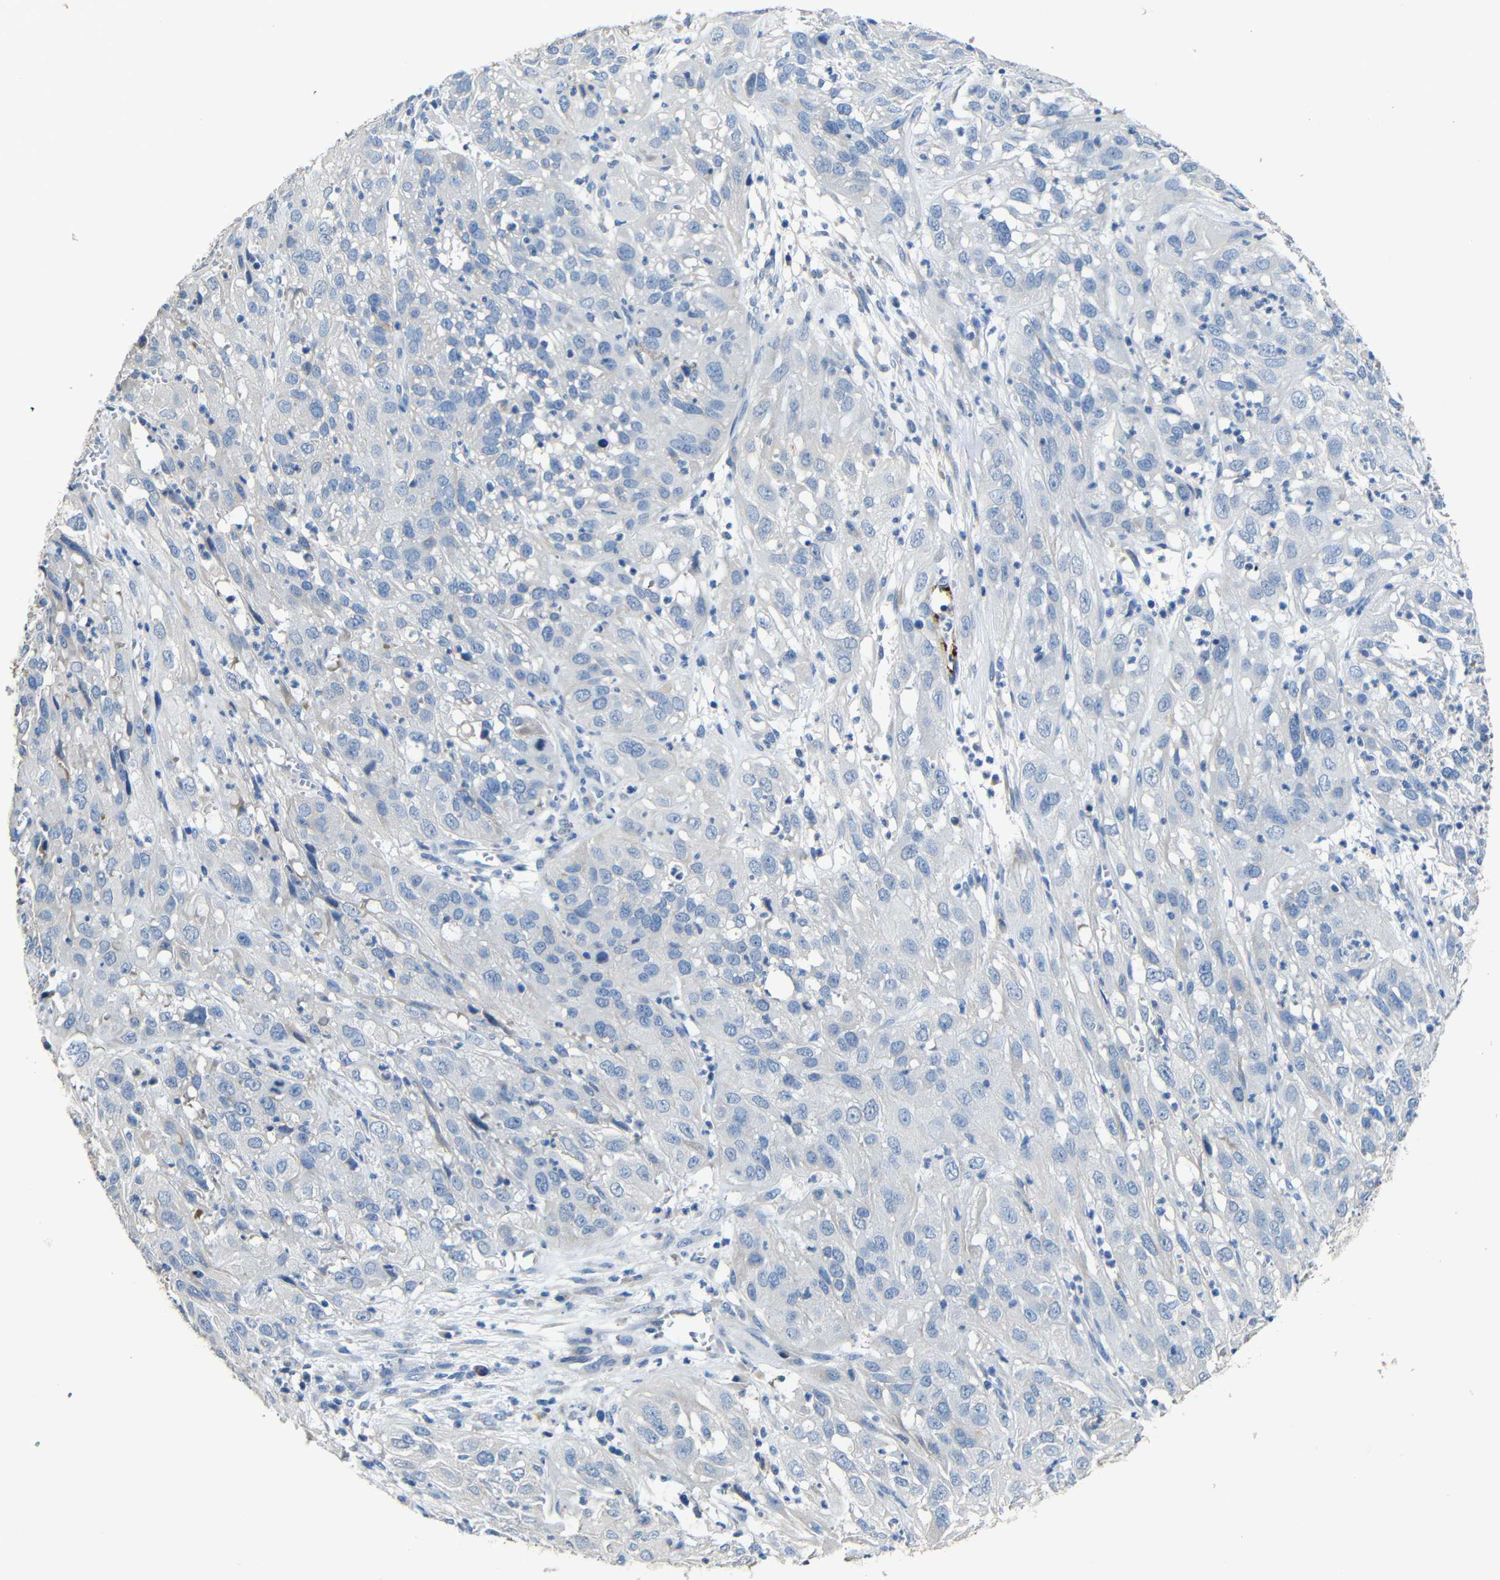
{"staining": {"intensity": "negative", "quantity": "none", "location": "none"}, "tissue": "cervical cancer", "cell_type": "Tumor cells", "image_type": "cancer", "snomed": [{"axis": "morphology", "description": "Squamous cell carcinoma, NOS"}, {"axis": "topography", "description": "Cervix"}], "caption": "Immunohistochemistry (IHC) of human squamous cell carcinoma (cervical) displays no expression in tumor cells.", "gene": "ACKR2", "patient": {"sex": "female", "age": 32}}